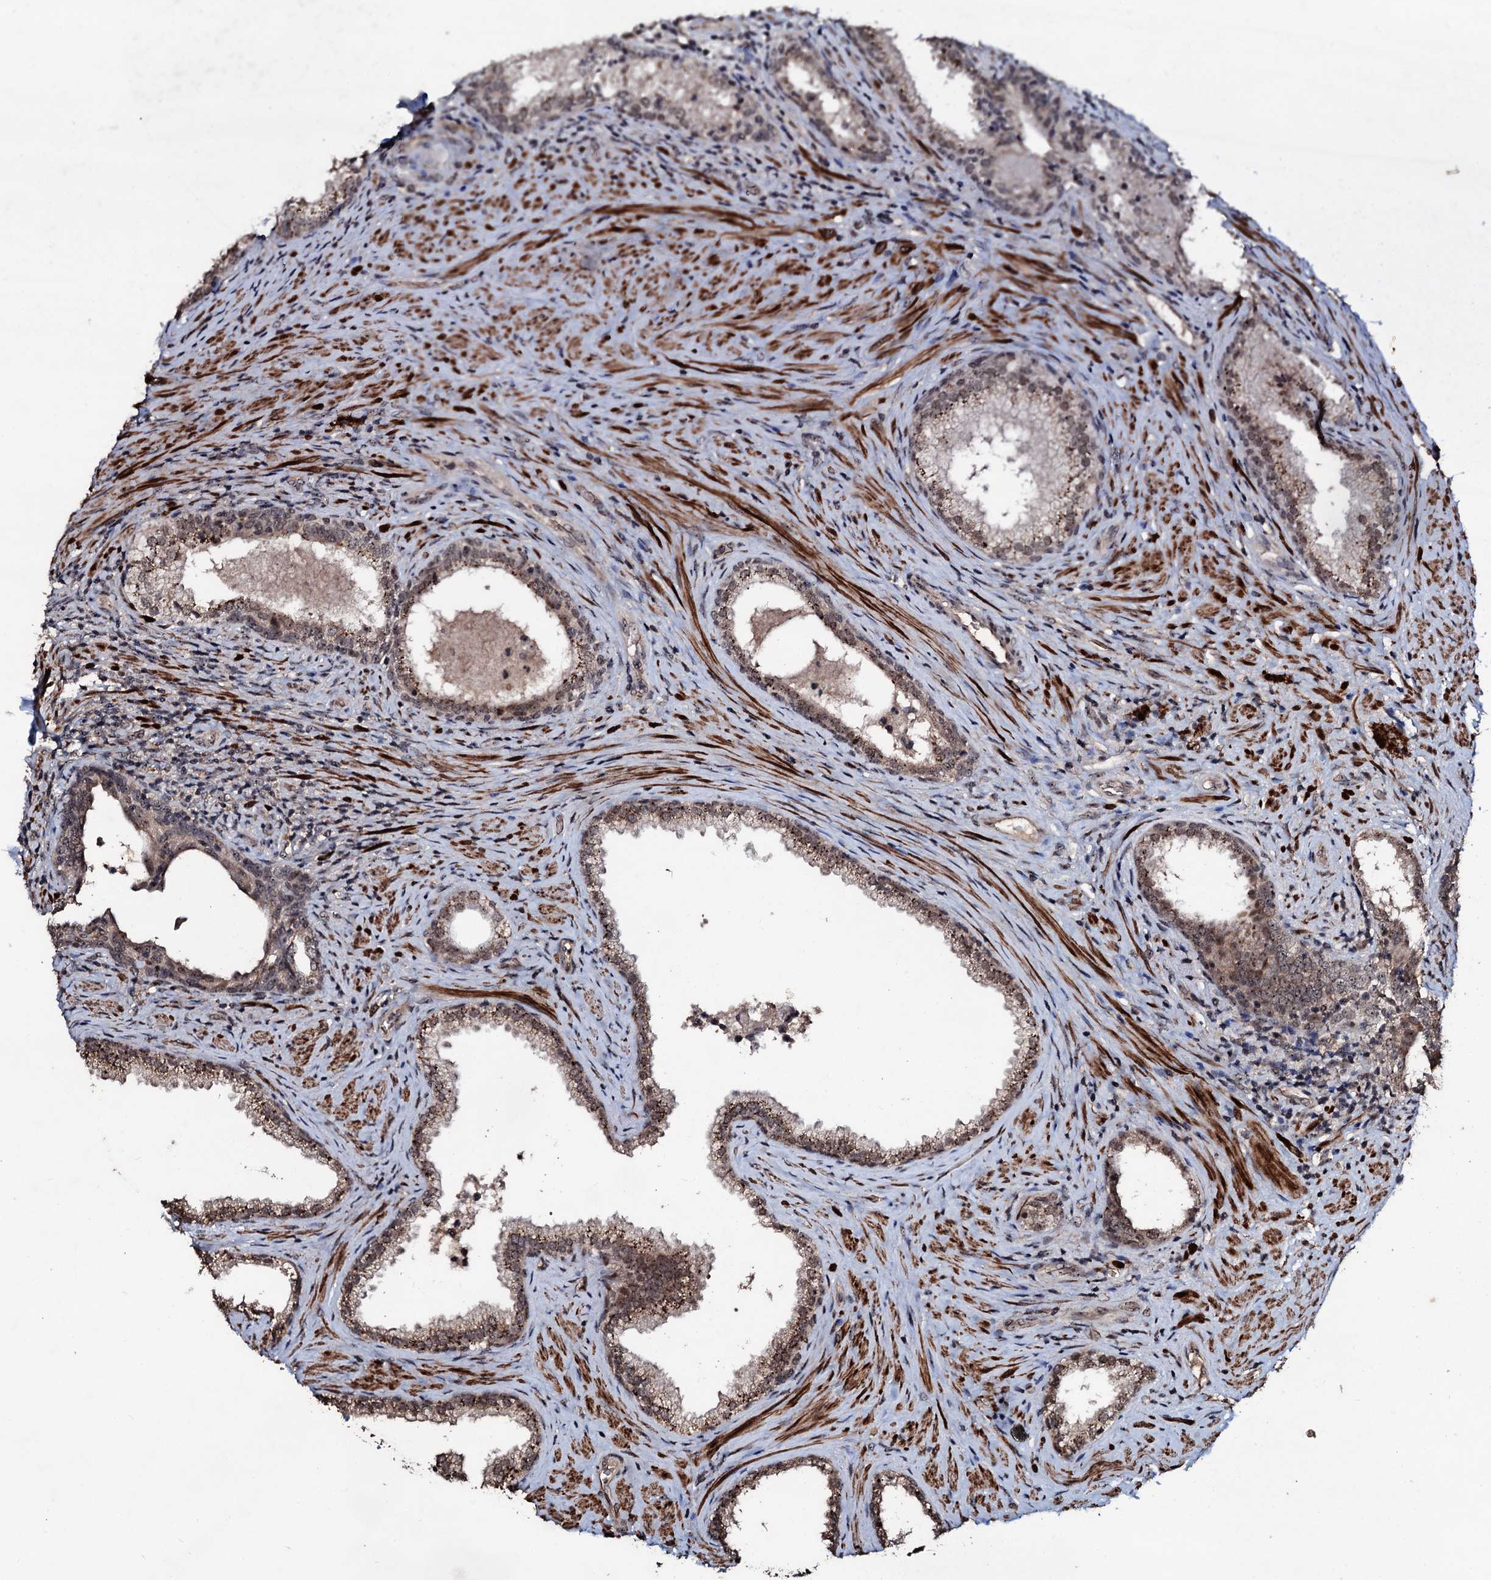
{"staining": {"intensity": "moderate", "quantity": ">75%", "location": "cytoplasmic/membranous,nuclear"}, "tissue": "prostate", "cell_type": "Glandular cells", "image_type": "normal", "snomed": [{"axis": "morphology", "description": "Normal tissue, NOS"}, {"axis": "topography", "description": "Prostate"}], "caption": "Brown immunohistochemical staining in normal prostate demonstrates moderate cytoplasmic/membranous,nuclear expression in approximately >75% of glandular cells.", "gene": "SUPT7L", "patient": {"sex": "male", "age": 76}}